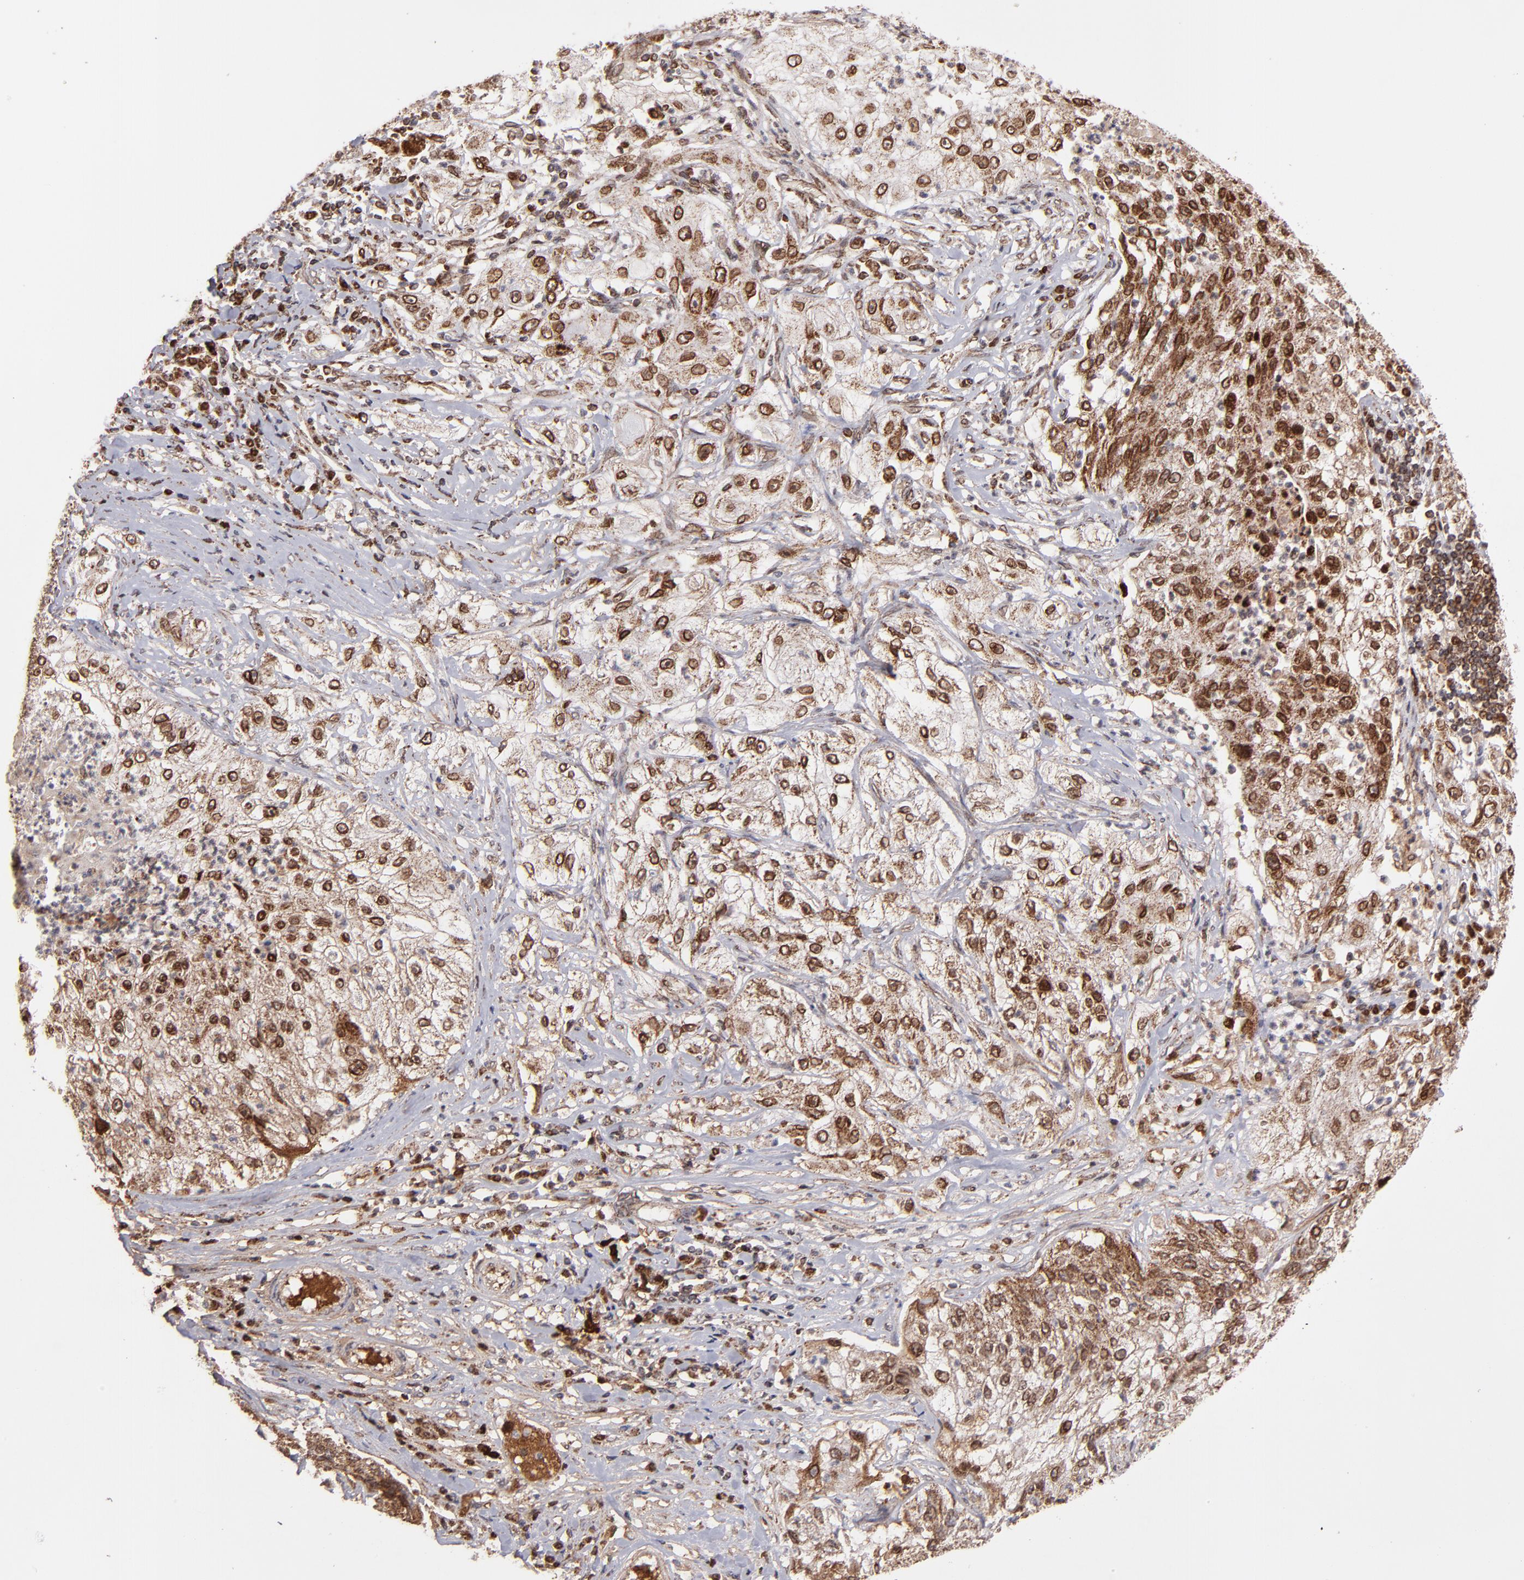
{"staining": {"intensity": "moderate", "quantity": ">75%", "location": "cytoplasmic/membranous,nuclear"}, "tissue": "lung cancer", "cell_type": "Tumor cells", "image_type": "cancer", "snomed": [{"axis": "morphology", "description": "Inflammation, NOS"}, {"axis": "morphology", "description": "Squamous cell carcinoma, NOS"}, {"axis": "topography", "description": "Lymph node"}, {"axis": "topography", "description": "Soft tissue"}, {"axis": "topography", "description": "Lung"}], "caption": "Immunohistochemical staining of lung cancer (squamous cell carcinoma) exhibits medium levels of moderate cytoplasmic/membranous and nuclear protein staining in about >75% of tumor cells.", "gene": "TOP1MT", "patient": {"sex": "male", "age": 66}}